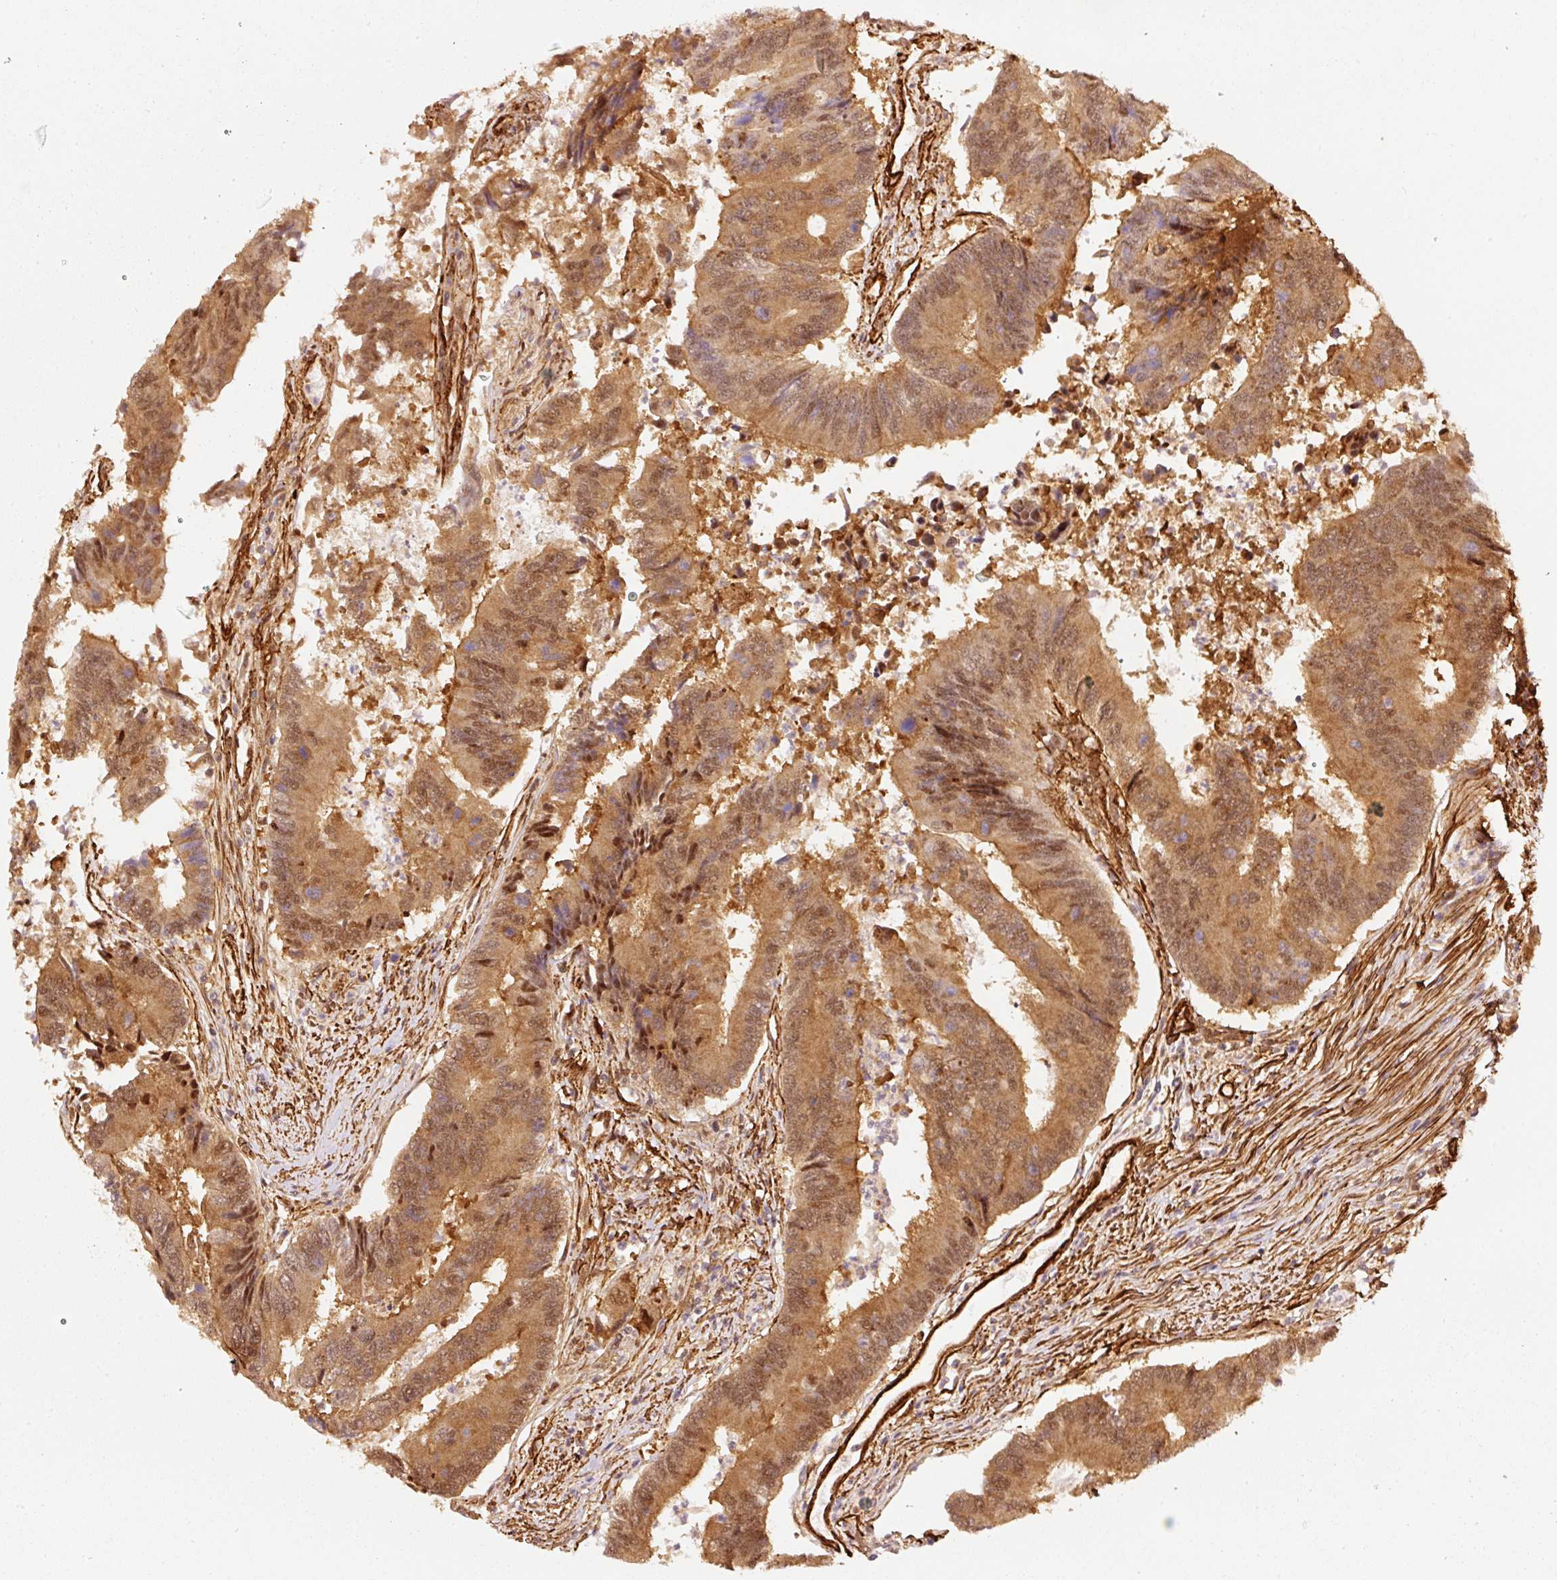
{"staining": {"intensity": "moderate", "quantity": ">75%", "location": "cytoplasmic/membranous,nuclear"}, "tissue": "colorectal cancer", "cell_type": "Tumor cells", "image_type": "cancer", "snomed": [{"axis": "morphology", "description": "Adenocarcinoma, NOS"}, {"axis": "topography", "description": "Colon"}], "caption": "A medium amount of moderate cytoplasmic/membranous and nuclear expression is identified in approximately >75% of tumor cells in colorectal cancer tissue. (IHC, brightfield microscopy, high magnification).", "gene": "PSMD1", "patient": {"sex": "female", "age": 67}}